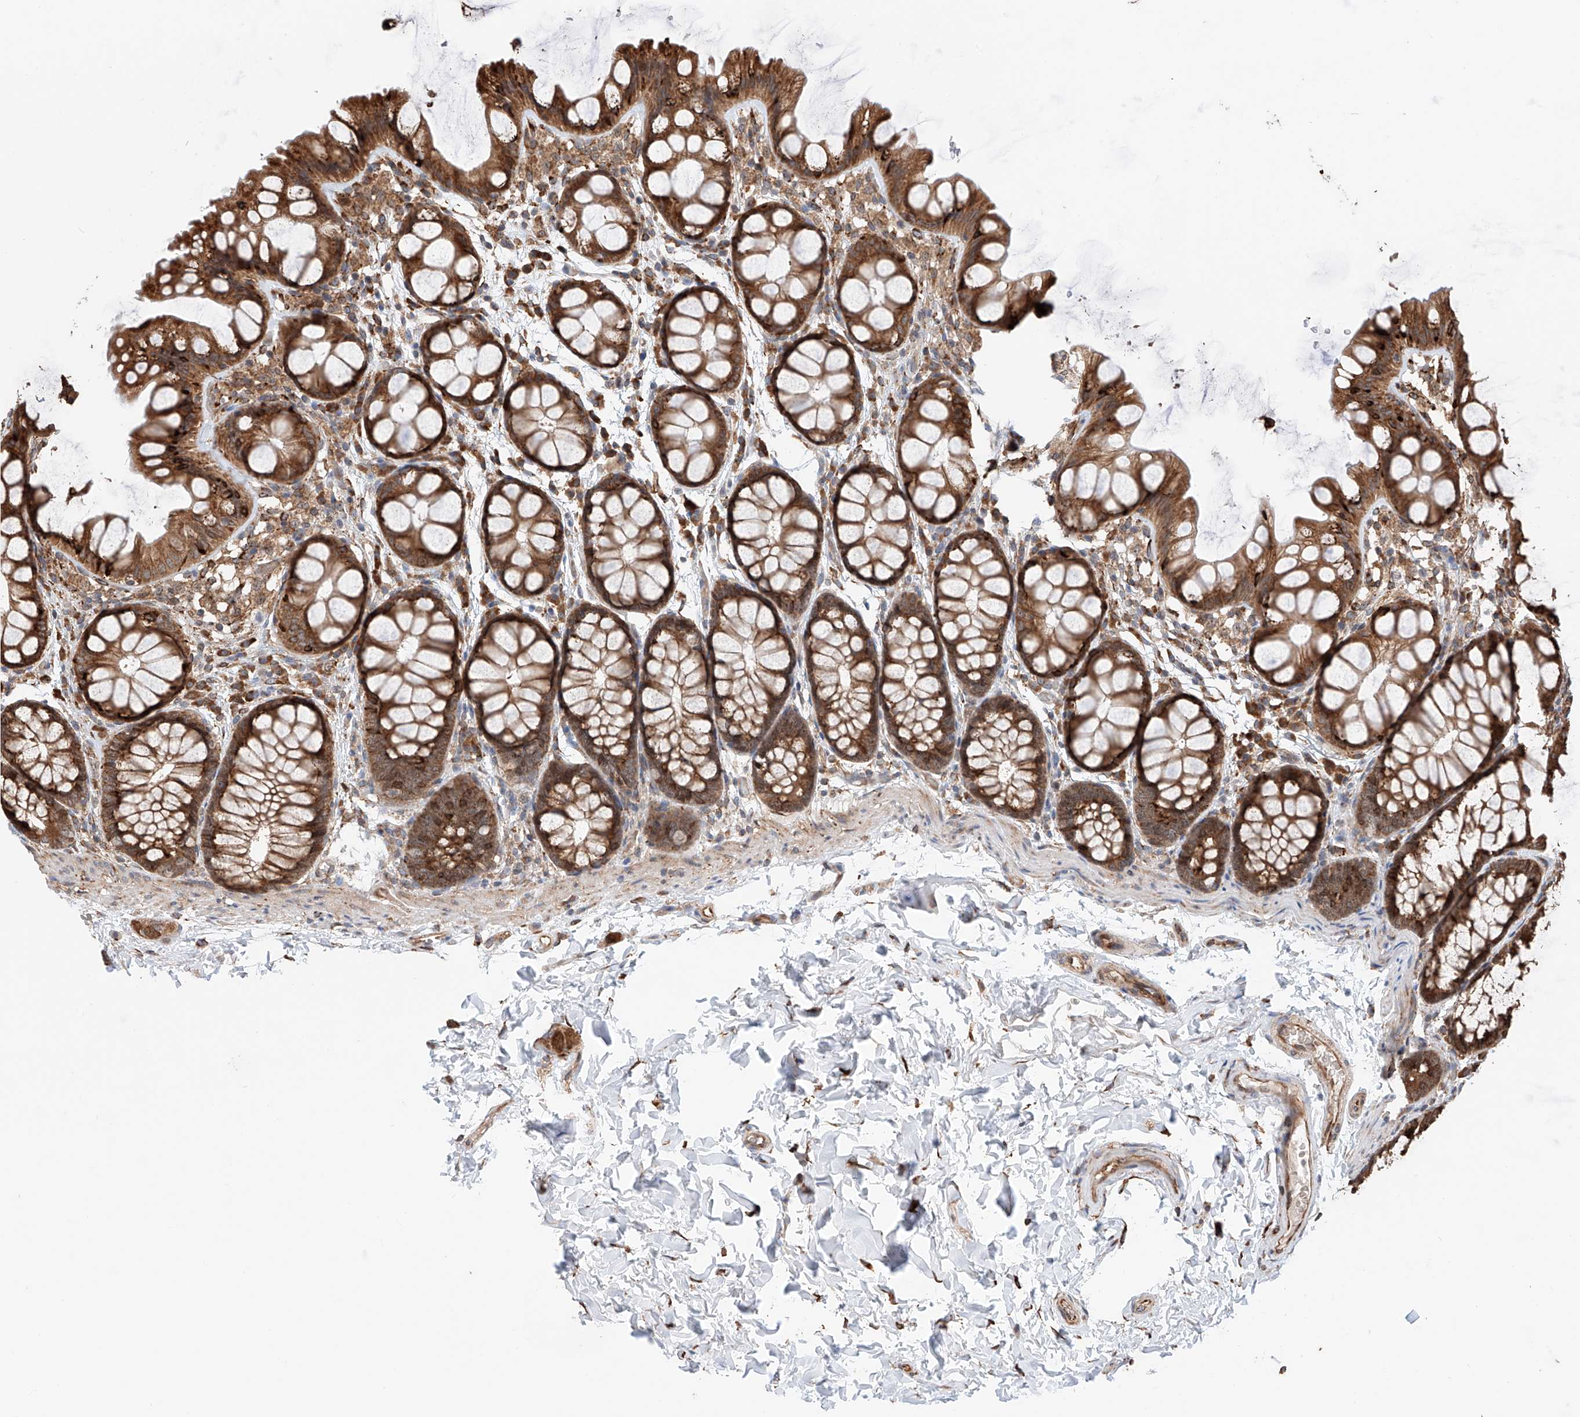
{"staining": {"intensity": "strong", "quantity": ">75%", "location": "cytoplasmic/membranous"}, "tissue": "colon", "cell_type": "Endothelial cells", "image_type": "normal", "snomed": [{"axis": "morphology", "description": "Normal tissue, NOS"}, {"axis": "topography", "description": "Colon"}], "caption": "Strong cytoplasmic/membranous protein positivity is seen in approximately >75% of endothelial cells in colon.", "gene": "DNAH8", "patient": {"sex": "male", "age": 47}}